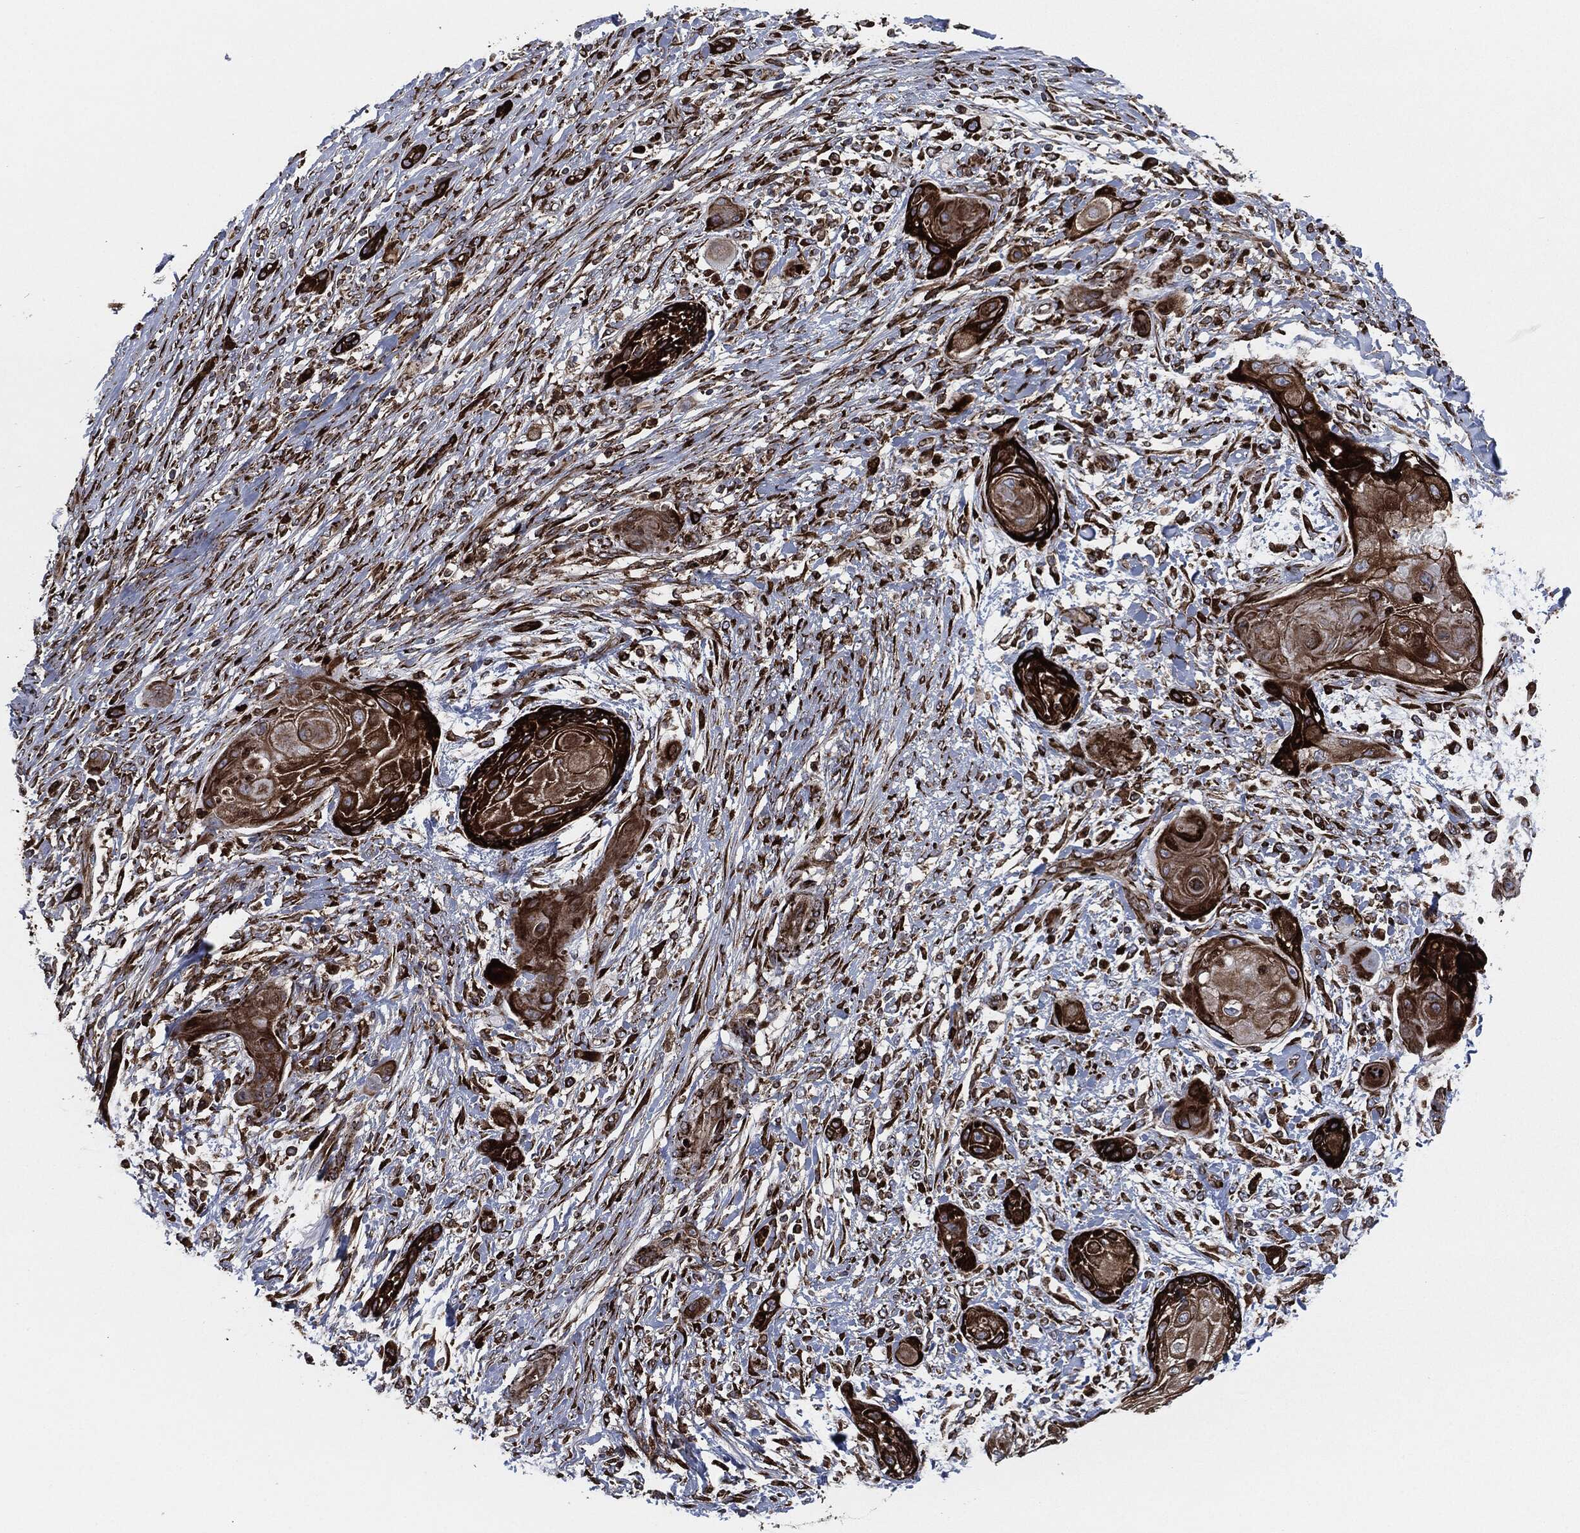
{"staining": {"intensity": "strong", "quantity": ">75%", "location": "cytoplasmic/membranous"}, "tissue": "skin cancer", "cell_type": "Tumor cells", "image_type": "cancer", "snomed": [{"axis": "morphology", "description": "Squamous cell carcinoma, NOS"}, {"axis": "topography", "description": "Skin"}], "caption": "Skin cancer stained with immunohistochemistry (IHC) displays strong cytoplasmic/membranous staining in approximately >75% of tumor cells.", "gene": "CALR", "patient": {"sex": "male", "age": 62}}